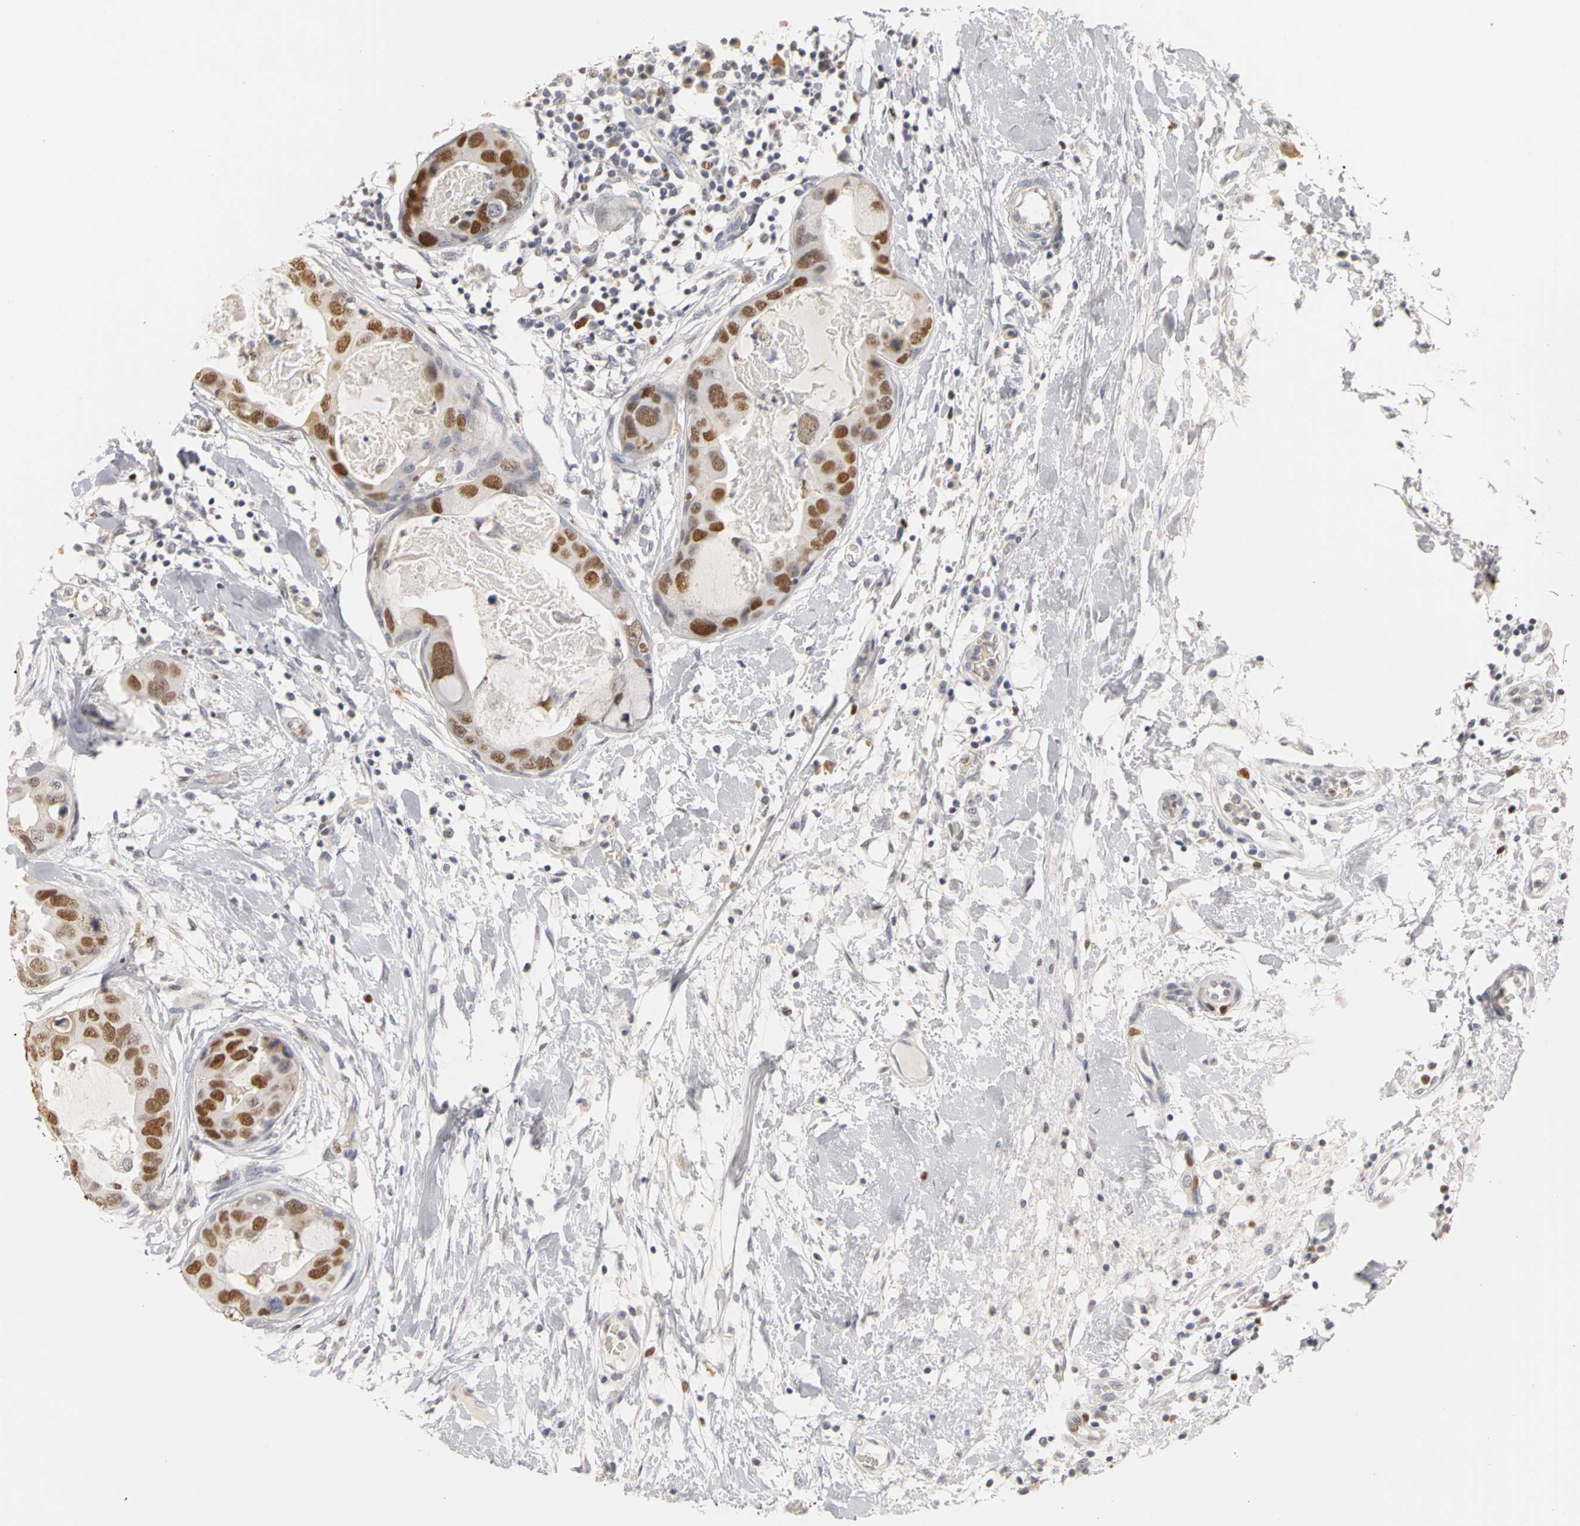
{"staining": {"intensity": "strong", "quantity": "25%-75%", "location": "nuclear"}, "tissue": "breast cancer", "cell_type": "Tumor cells", "image_type": "cancer", "snomed": [{"axis": "morphology", "description": "Duct carcinoma"}, {"axis": "topography", "description": "Breast"}], "caption": "A brown stain shows strong nuclear expression of a protein in human infiltrating ductal carcinoma (breast) tumor cells.", "gene": "MCM6", "patient": {"sex": "female", "age": 40}}